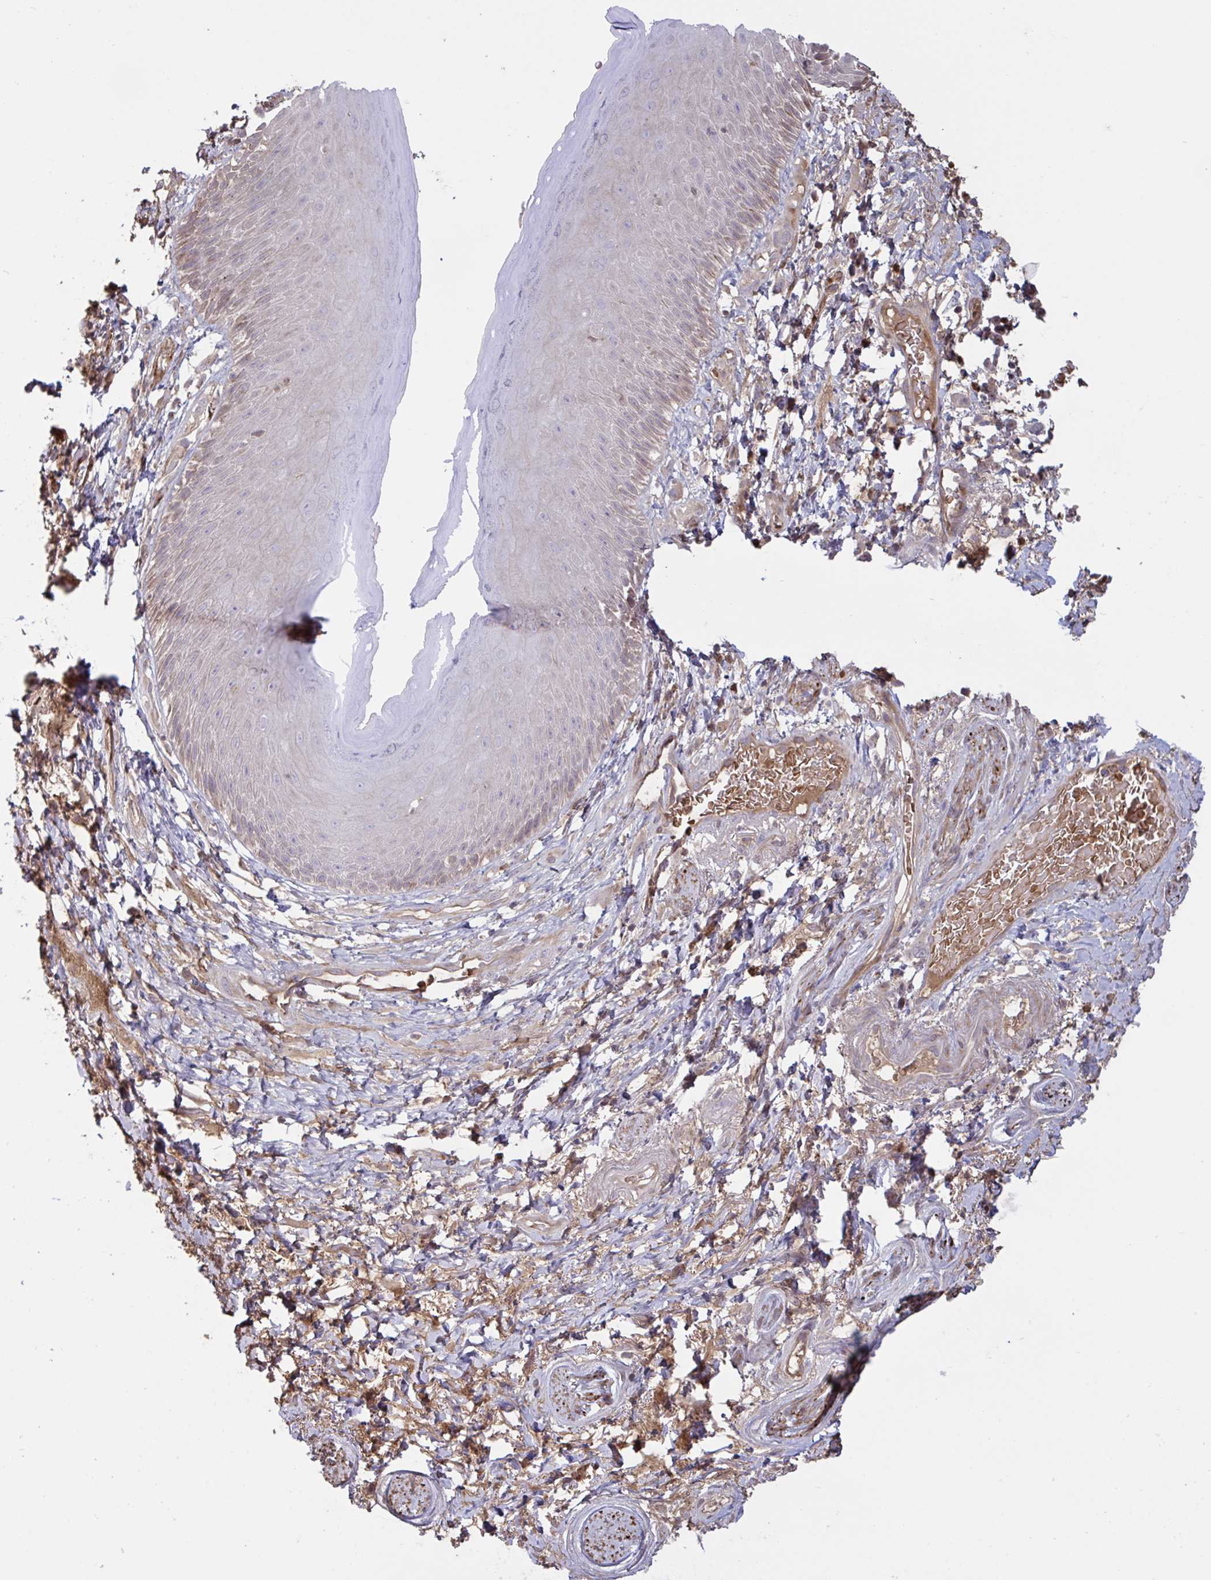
{"staining": {"intensity": "weak", "quantity": "<25%", "location": "cytoplasmic/membranous"}, "tissue": "skin", "cell_type": "Epidermal cells", "image_type": "normal", "snomed": [{"axis": "morphology", "description": "Normal tissue, NOS"}, {"axis": "topography", "description": "Anal"}], "caption": "This is an immunohistochemistry (IHC) histopathology image of benign skin. There is no staining in epidermal cells.", "gene": "IL1R1", "patient": {"sex": "male", "age": 78}}